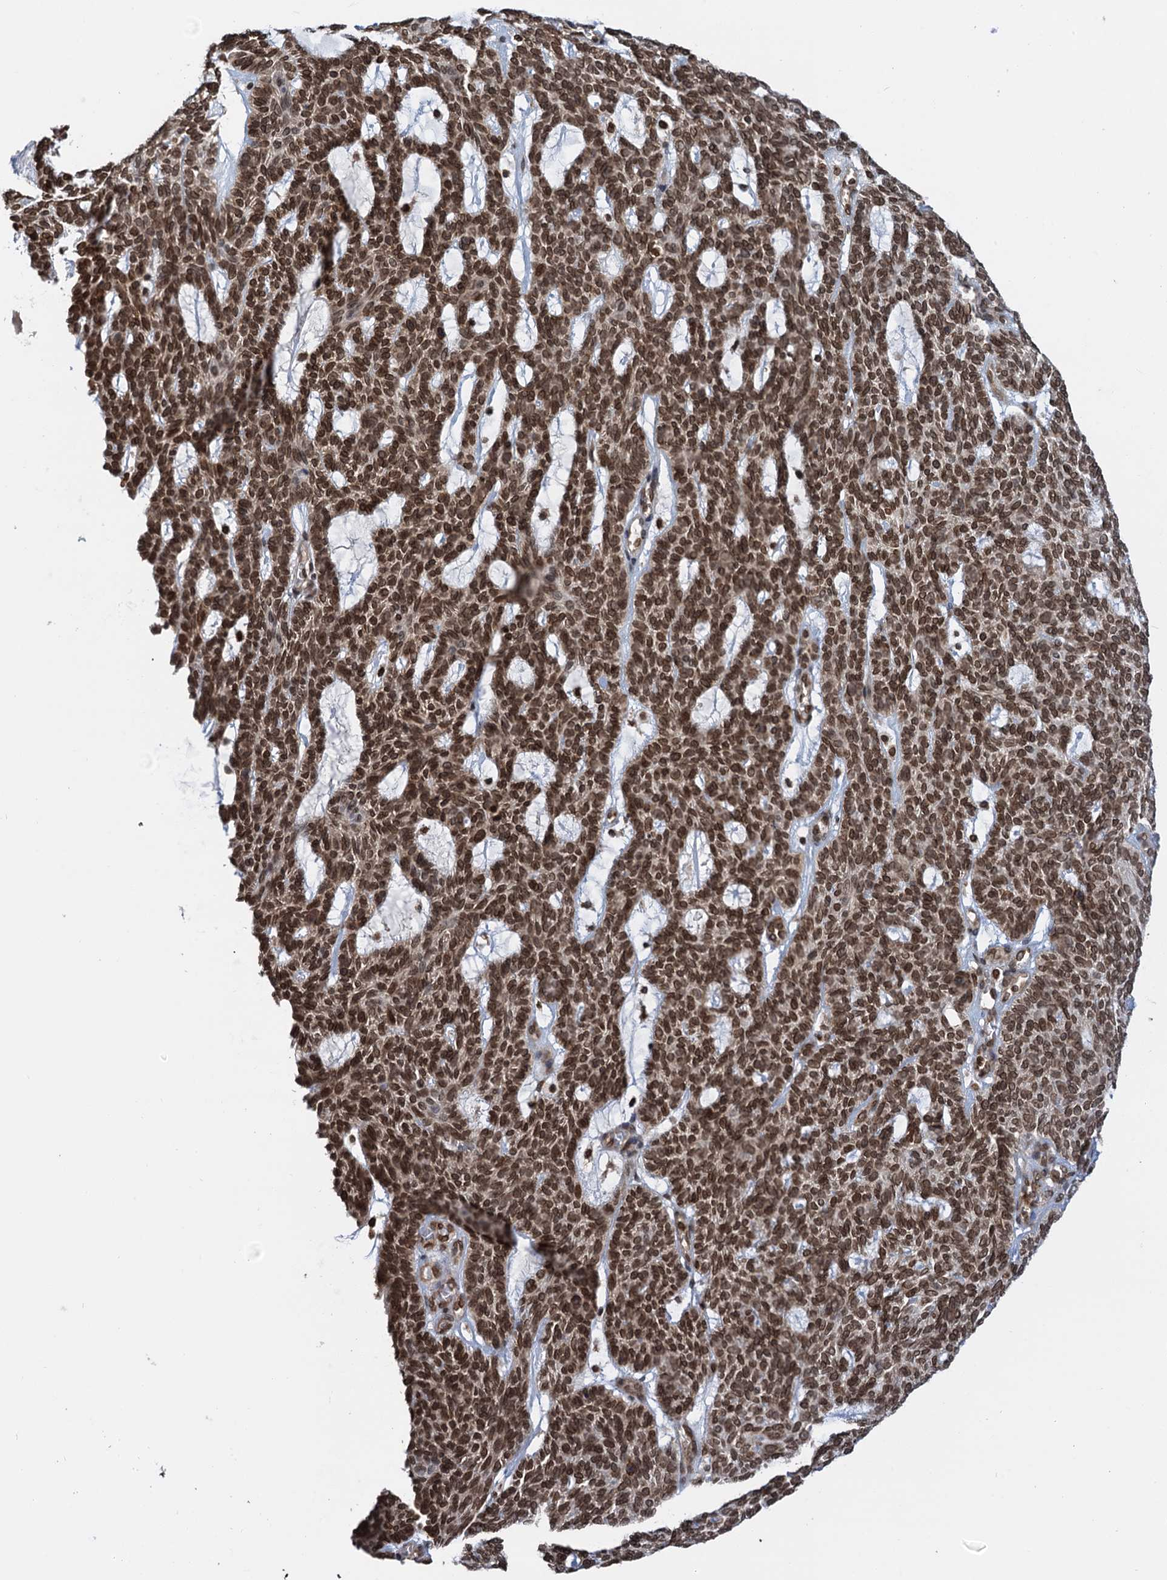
{"staining": {"intensity": "strong", "quantity": ">75%", "location": "nuclear"}, "tissue": "skin cancer", "cell_type": "Tumor cells", "image_type": "cancer", "snomed": [{"axis": "morphology", "description": "Squamous cell carcinoma, NOS"}, {"axis": "topography", "description": "Skin"}], "caption": "High-power microscopy captured an IHC photomicrograph of skin squamous cell carcinoma, revealing strong nuclear expression in approximately >75% of tumor cells.", "gene": "ZC3H13", "patient": {"sex": "female", "age": 90}}